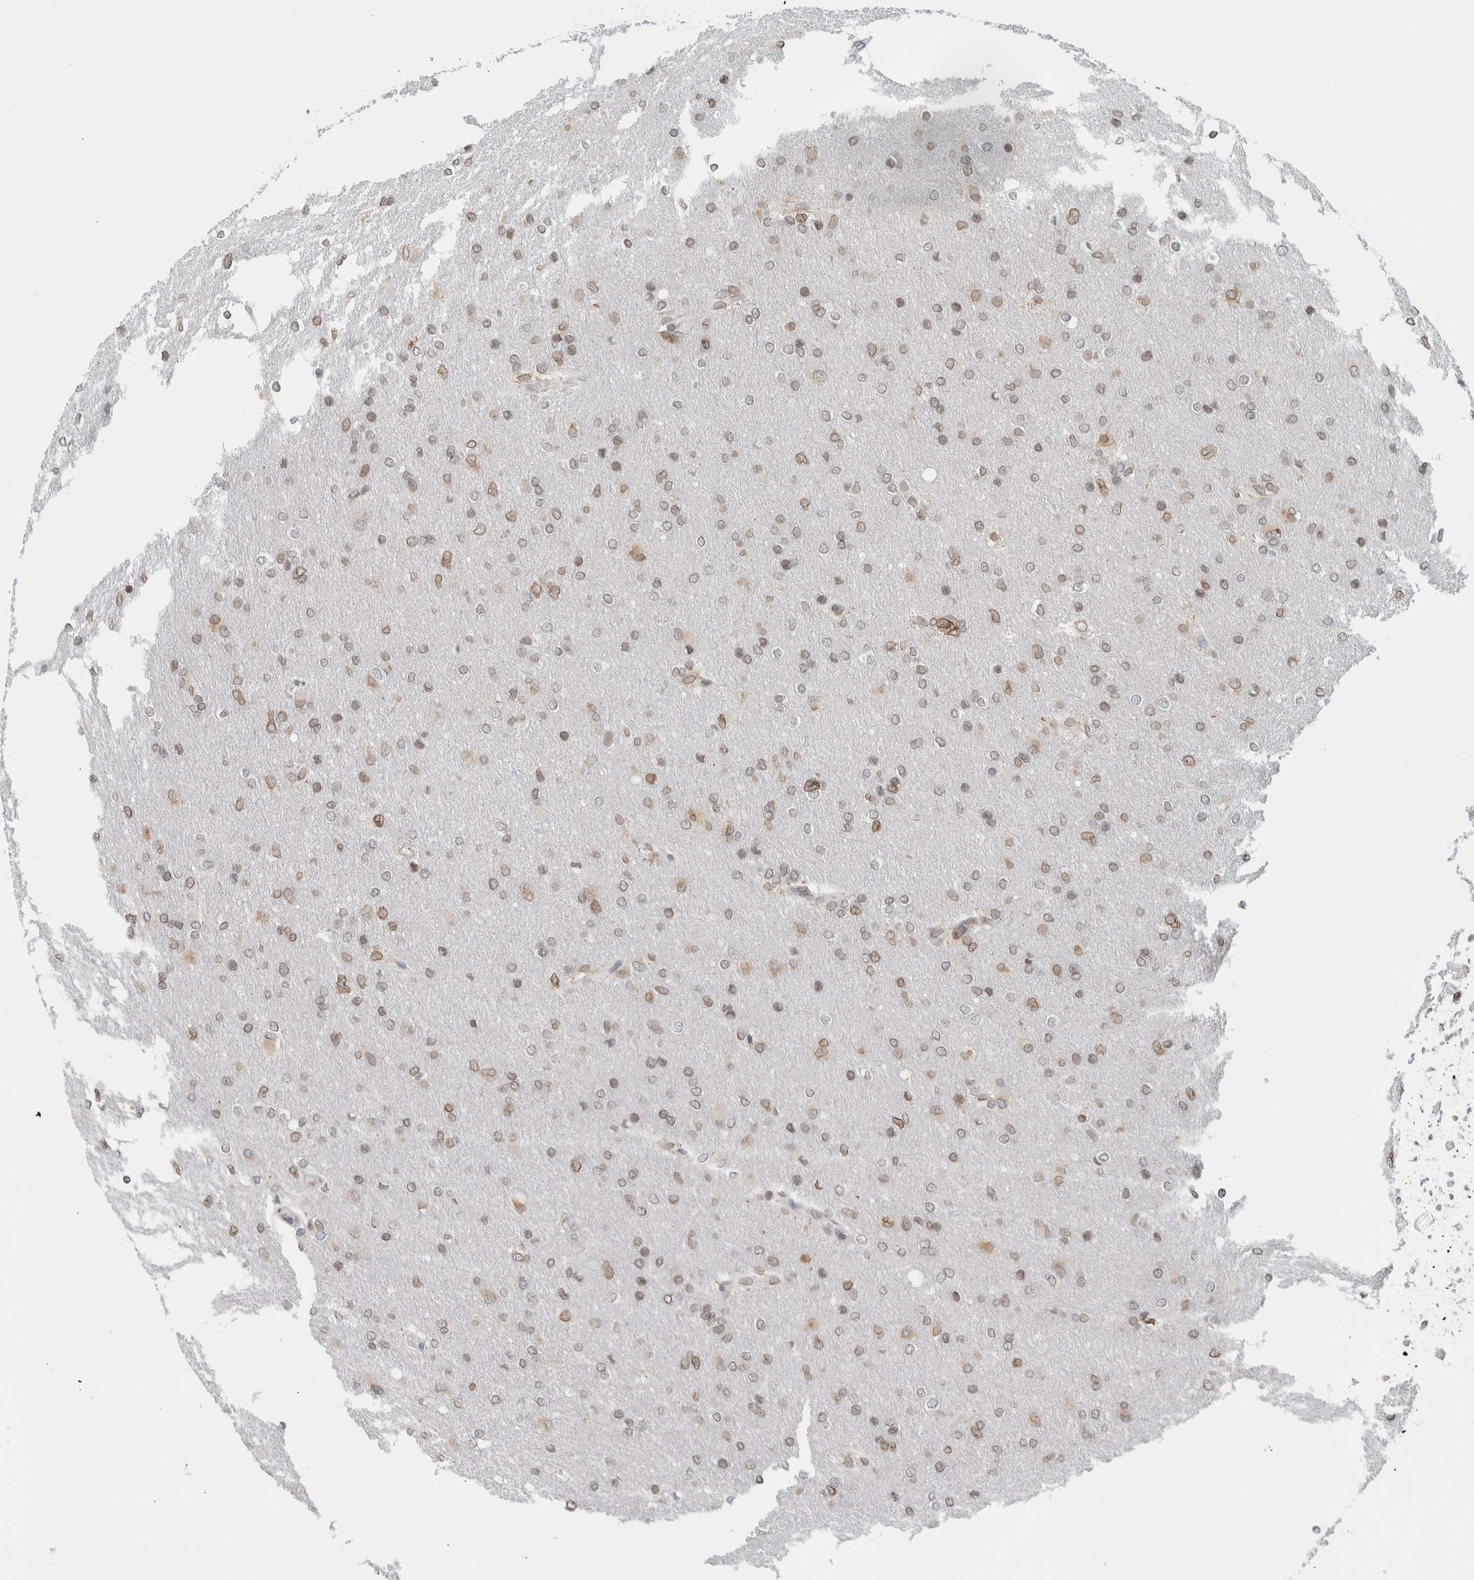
{"staining": {"intensity": "moderate", "quantity": ">75%", "location": "cytoplasmic/membranous,nuclear"}, "tissue": "glioma", "cell_type": "Tumor cells", "image_type": "cancer", "snomed": [{"axis": "morphology", "description": "Glioma, malignant, High grade"}, {"axis": "topography", "description": "Cerebral cortex"}], "caption": "The photomicrograph exhibits immunohistochemical staining of glioma. There is moderate cytoplasmic/membranous and nuclear expression is appreciated in about >75% of tumor cells.", "gene": "RBMX2", "patient": {"sex": "female", "age": 36}}